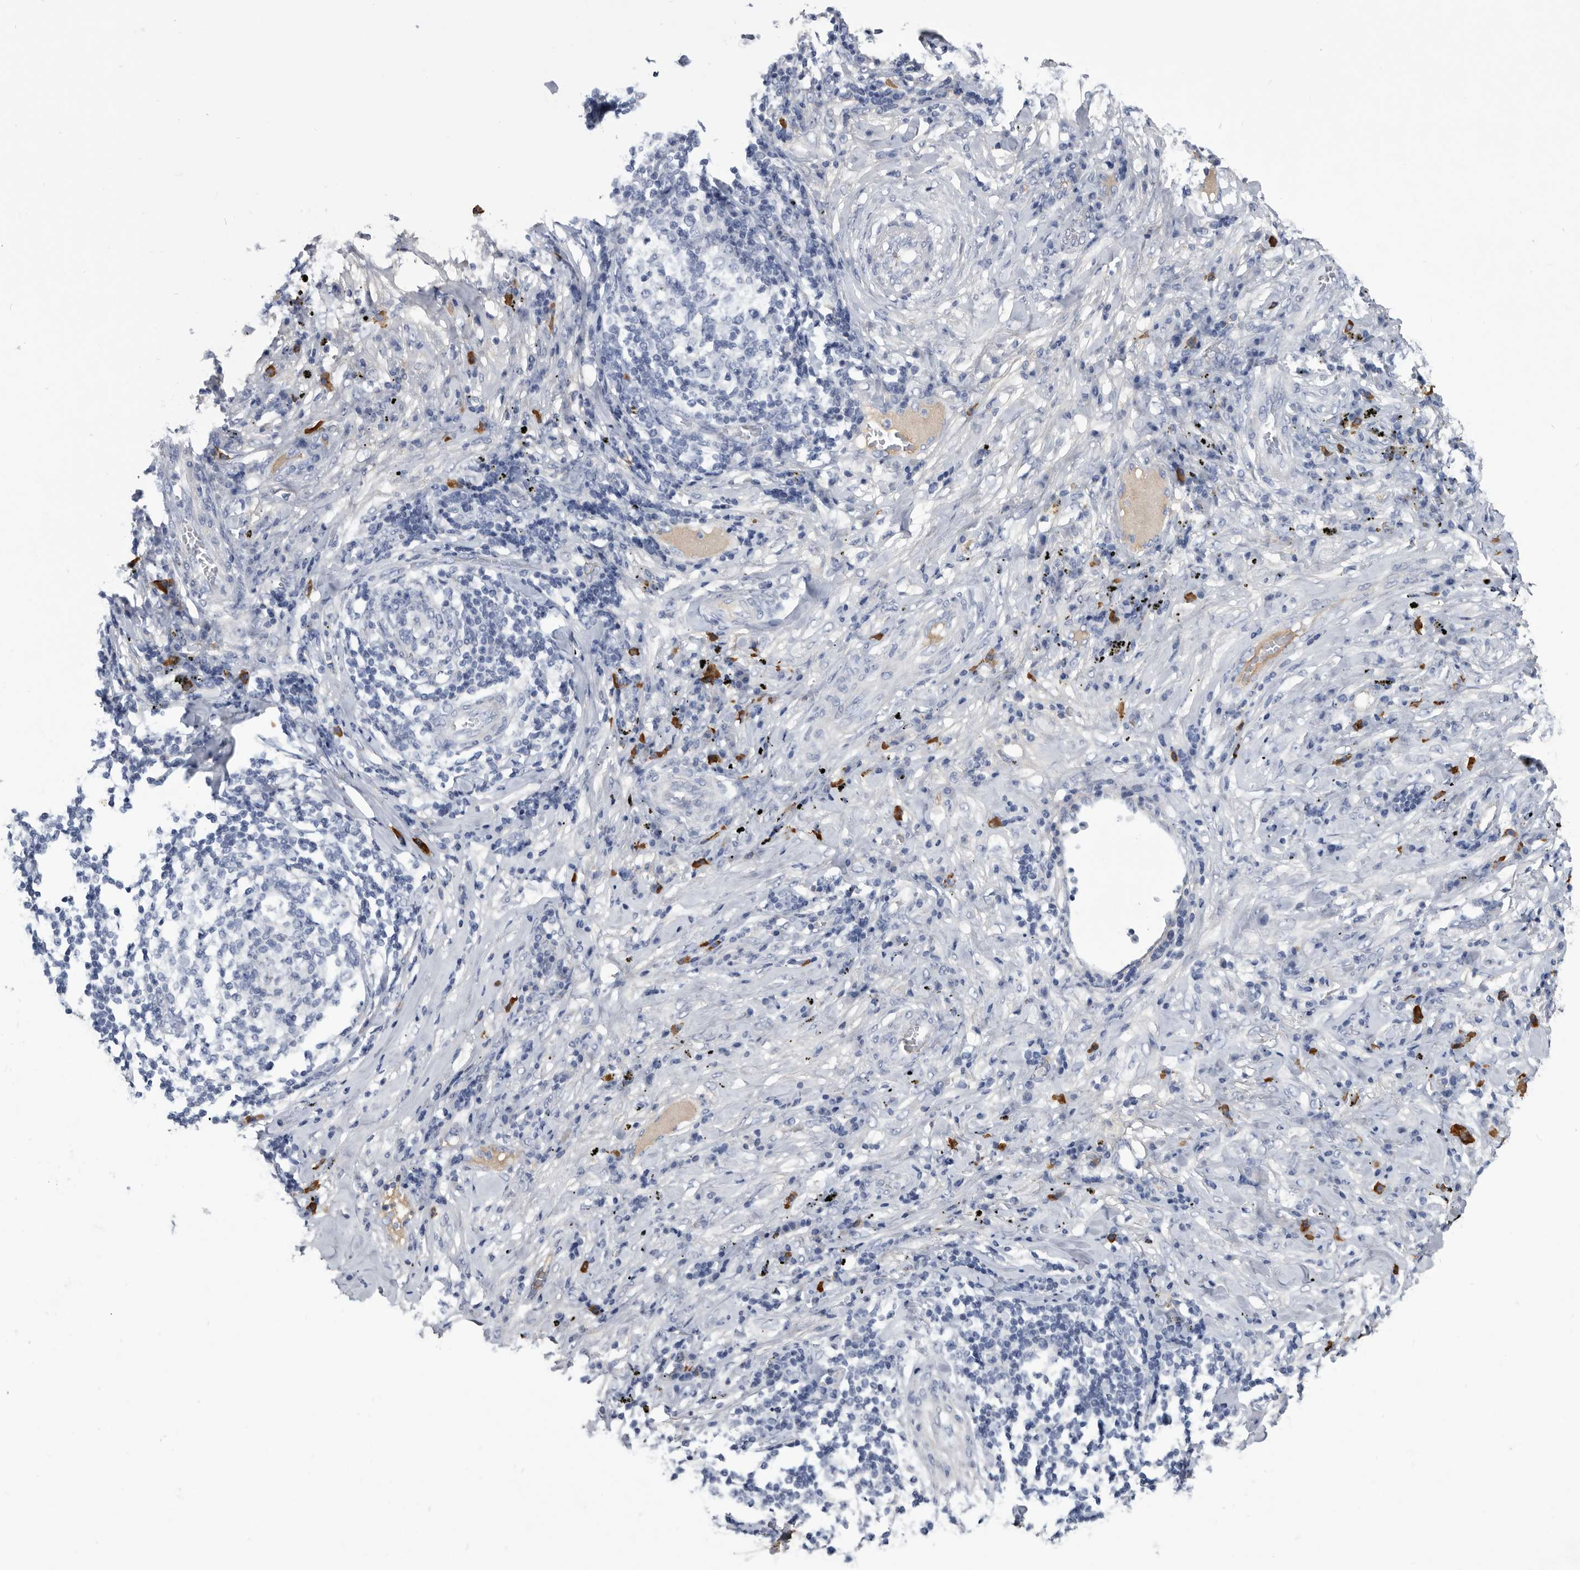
{"staining": {"intensity": "negative", "quantity": "none", "location": "none"}, "tissue": "lung cancer", "cell_type": "Tumor cells", "image_type": "cancer", "snomed": [{"axis": "morphology", "description": "Squamous cell carcinoma, NOS"}, {"axis": "topography", "description": "Lung"}], "caption": "A histopathology image of human lung squamous cell carcinoma is negative for staining in tumor cells. (Brightfield microscopy of DAB (3,3'-diaminobenzidine) immunohistochemistry (IHC) at high magnification).", "gene": "BTBD6", "patient": {"sex": "female", "age": 63}}